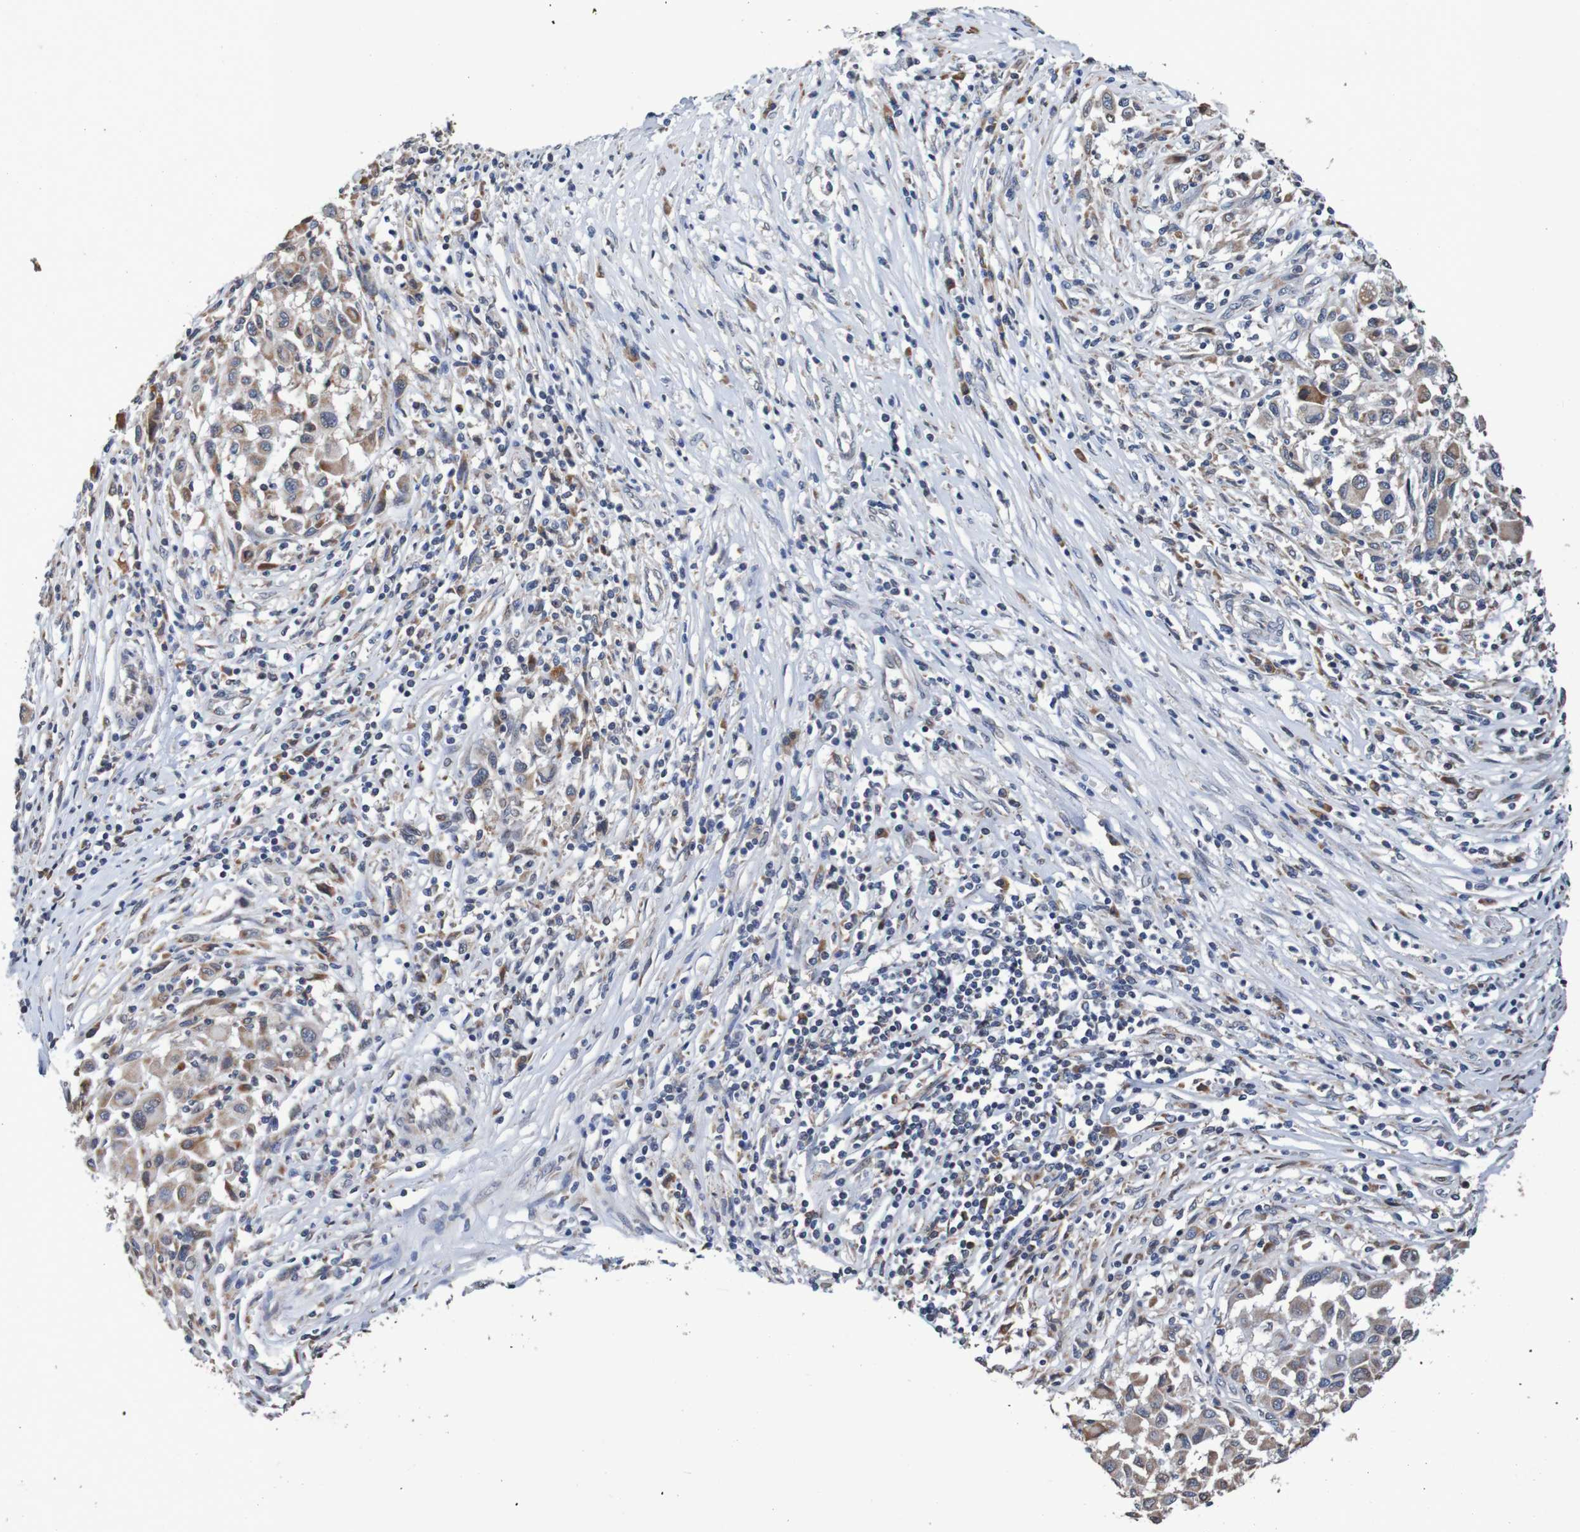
{"staining": {"intensity": "weak", "quantity": ">75%", "location": "cytoplasmic/membranous"}, "tissue": "melanoma", "cell_type": "Tumor cells", "image_type": "cancer", "snomed": [{"axis": "morphology", "description": "Malignant melanoma, Metastatic site"}, {"axis": "topography", "description": "Lymph node"}], "caption": "Malignant melanoma (metastatic site) was stained to show a protein in brown. There is low levels of weak cytoplasmic/membranous positivity in about >75% of tumor cells. Ihc stains the protein in brown and the nuclei are stained blue.", "gene": "FIBP", "patient": {"sex": "male", "age": 61}}